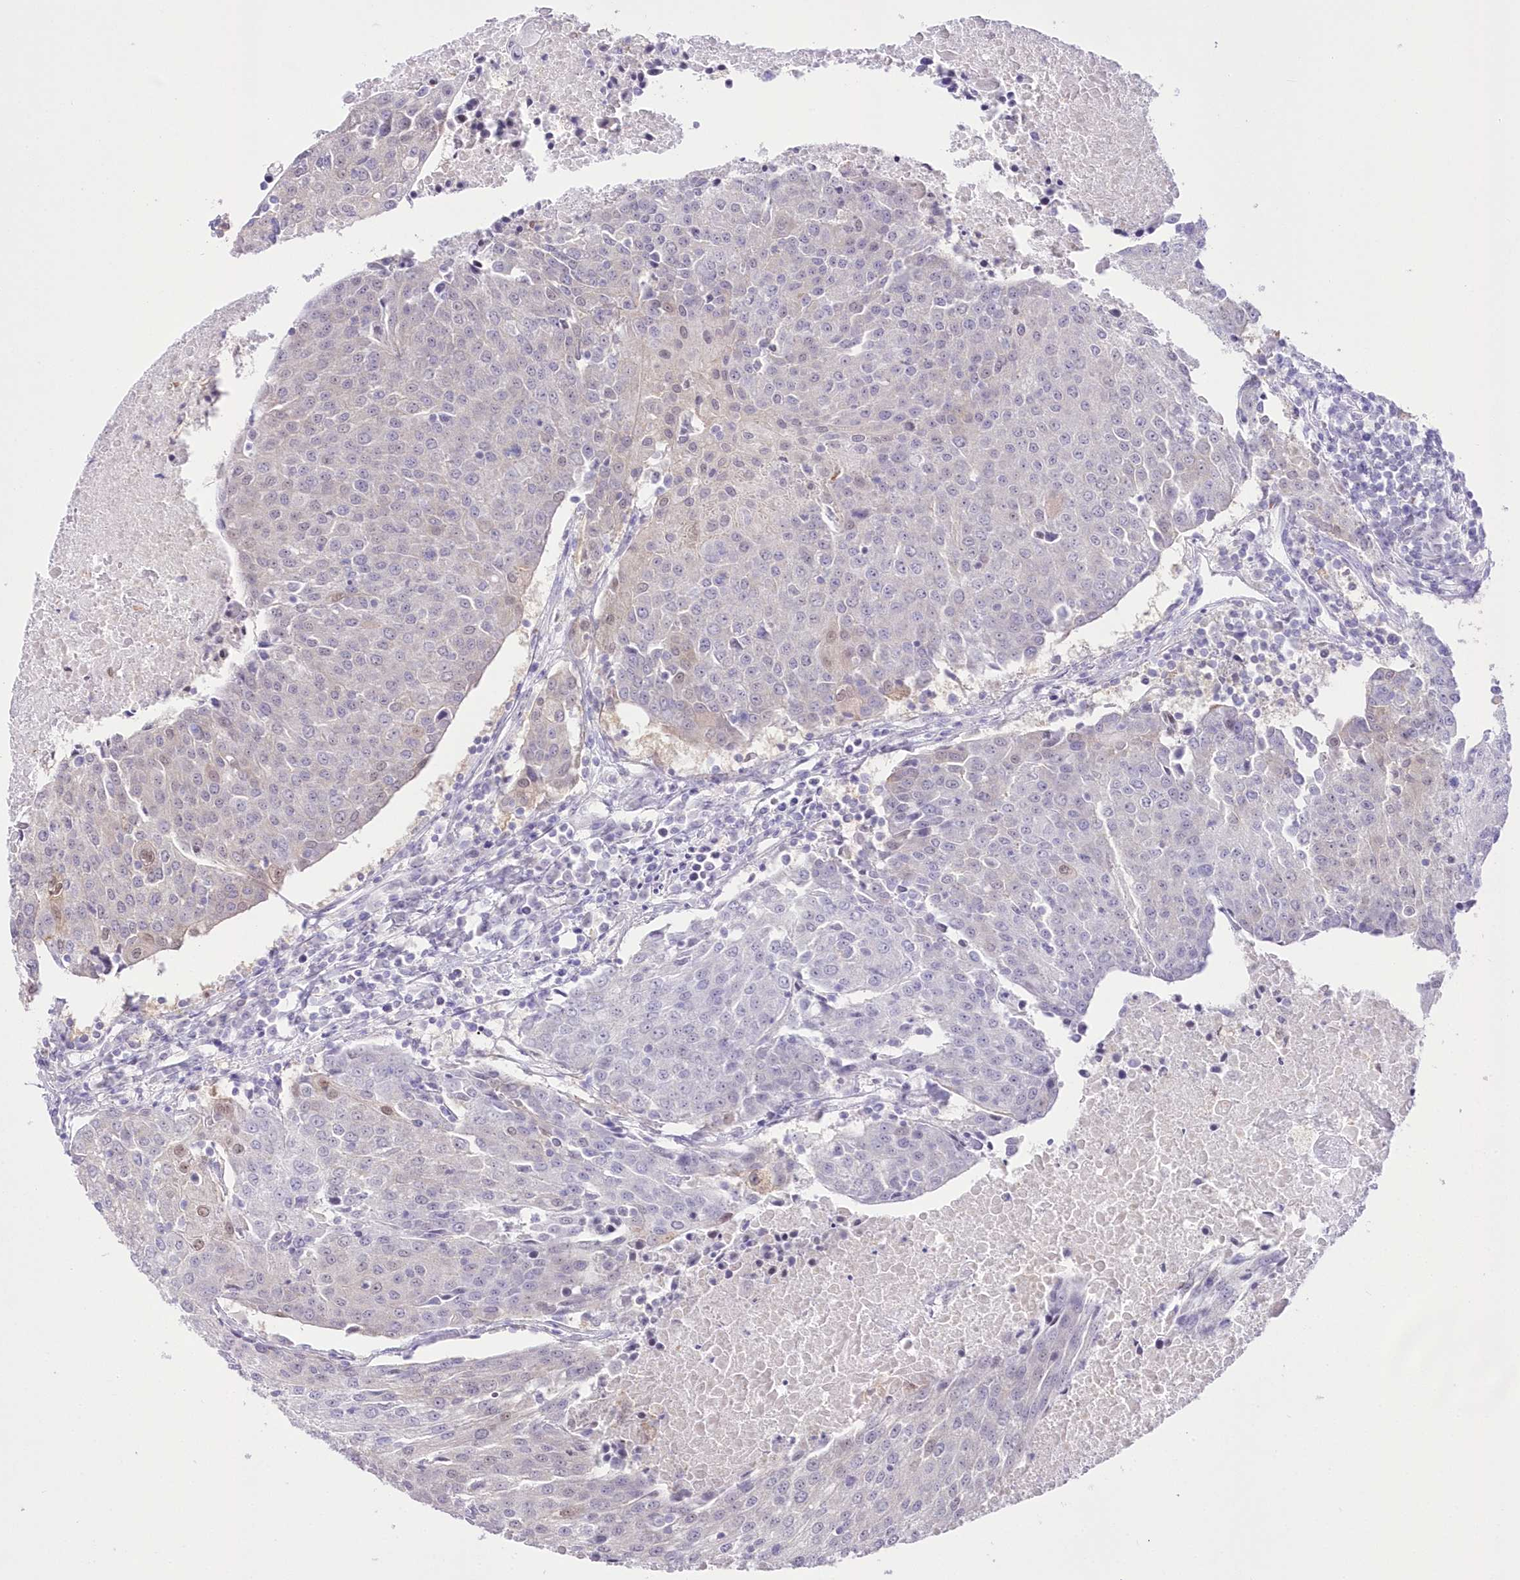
{"staining": {"intensity": "negative", "quantity": "none", "location": "none"}, "tissue": "urothelial cancer", "cell_type": "Tumor cells", "image_type": "cancer", "snomed": [{"axis": "morphology", "description": "Urothelial carcinoma, High grade"}, {"axis": "topography", "description": "Urinary bladder"}], "caption": "High magnification brightfield microscopy of urothelial cancer stained with DAB (brown) and counterstained with hematoxylin (blue): tumor cells show no significant expression. (DAB immunohistochemistry visualized using brightfield microscopy, high magnification).", "gene": "UBA6", "patient": {"sex": "female", "age": 85}}